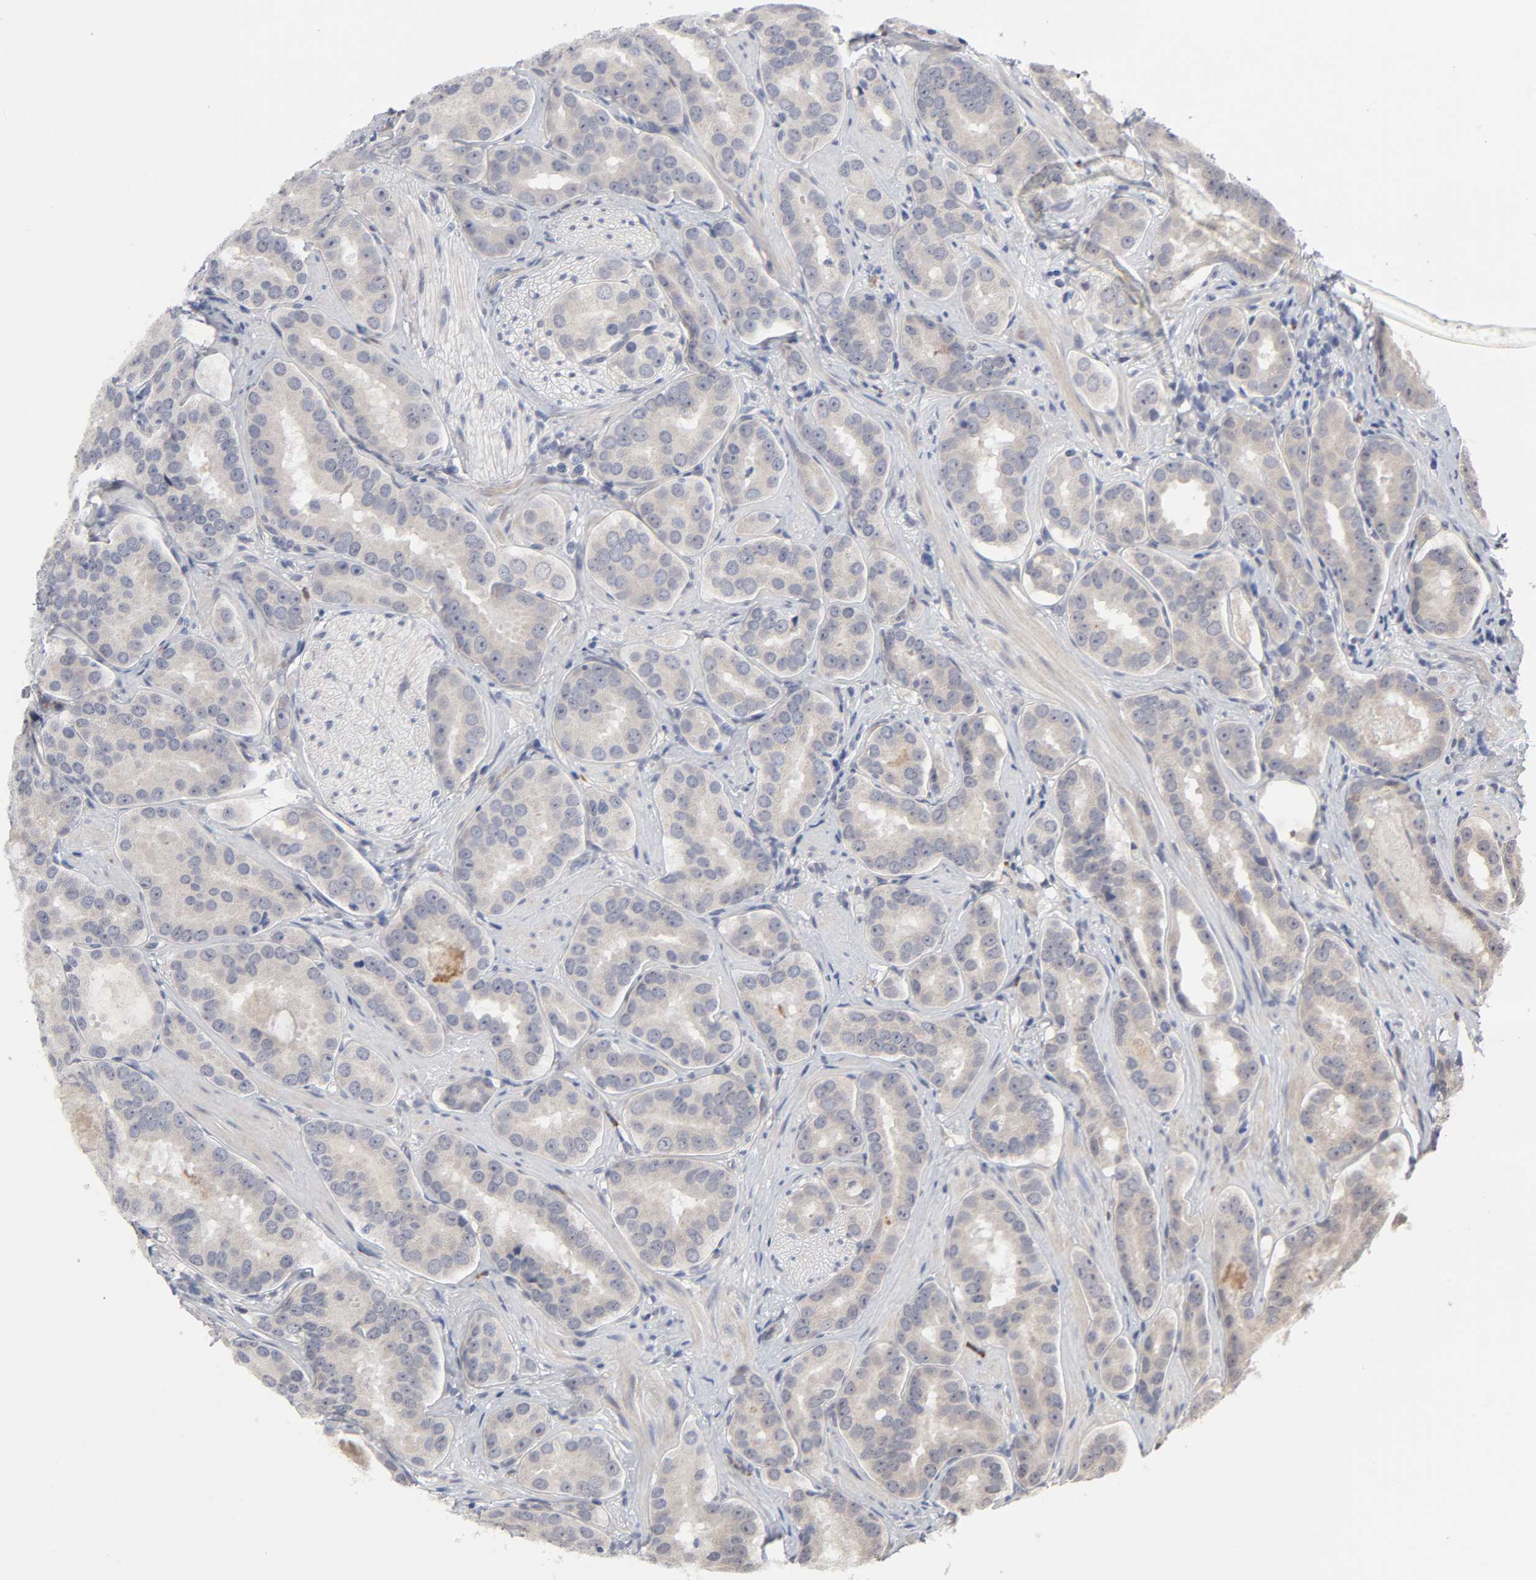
{"staining": {"intensity": "weak", "quantity": ">75%", "location": "cytoplasmic/membranous"}, "tissue": "prostate cancer", "cell_type": "Tumor cells", "image_type": "cancer", "snomed": [{"axis": "morphology", "description": "Adenocarcinoma, Low grade"}, {"axis": "topography", "description": "Prostate"}], "caption": "This photomicrograph reveals IHC staining of human prostate cancer, with low weak cytoplasmic/membranous positivity in about >75% of tumor cells.", "gene": "HNF4A", "patient": {"sex": "male", "age": 59}}